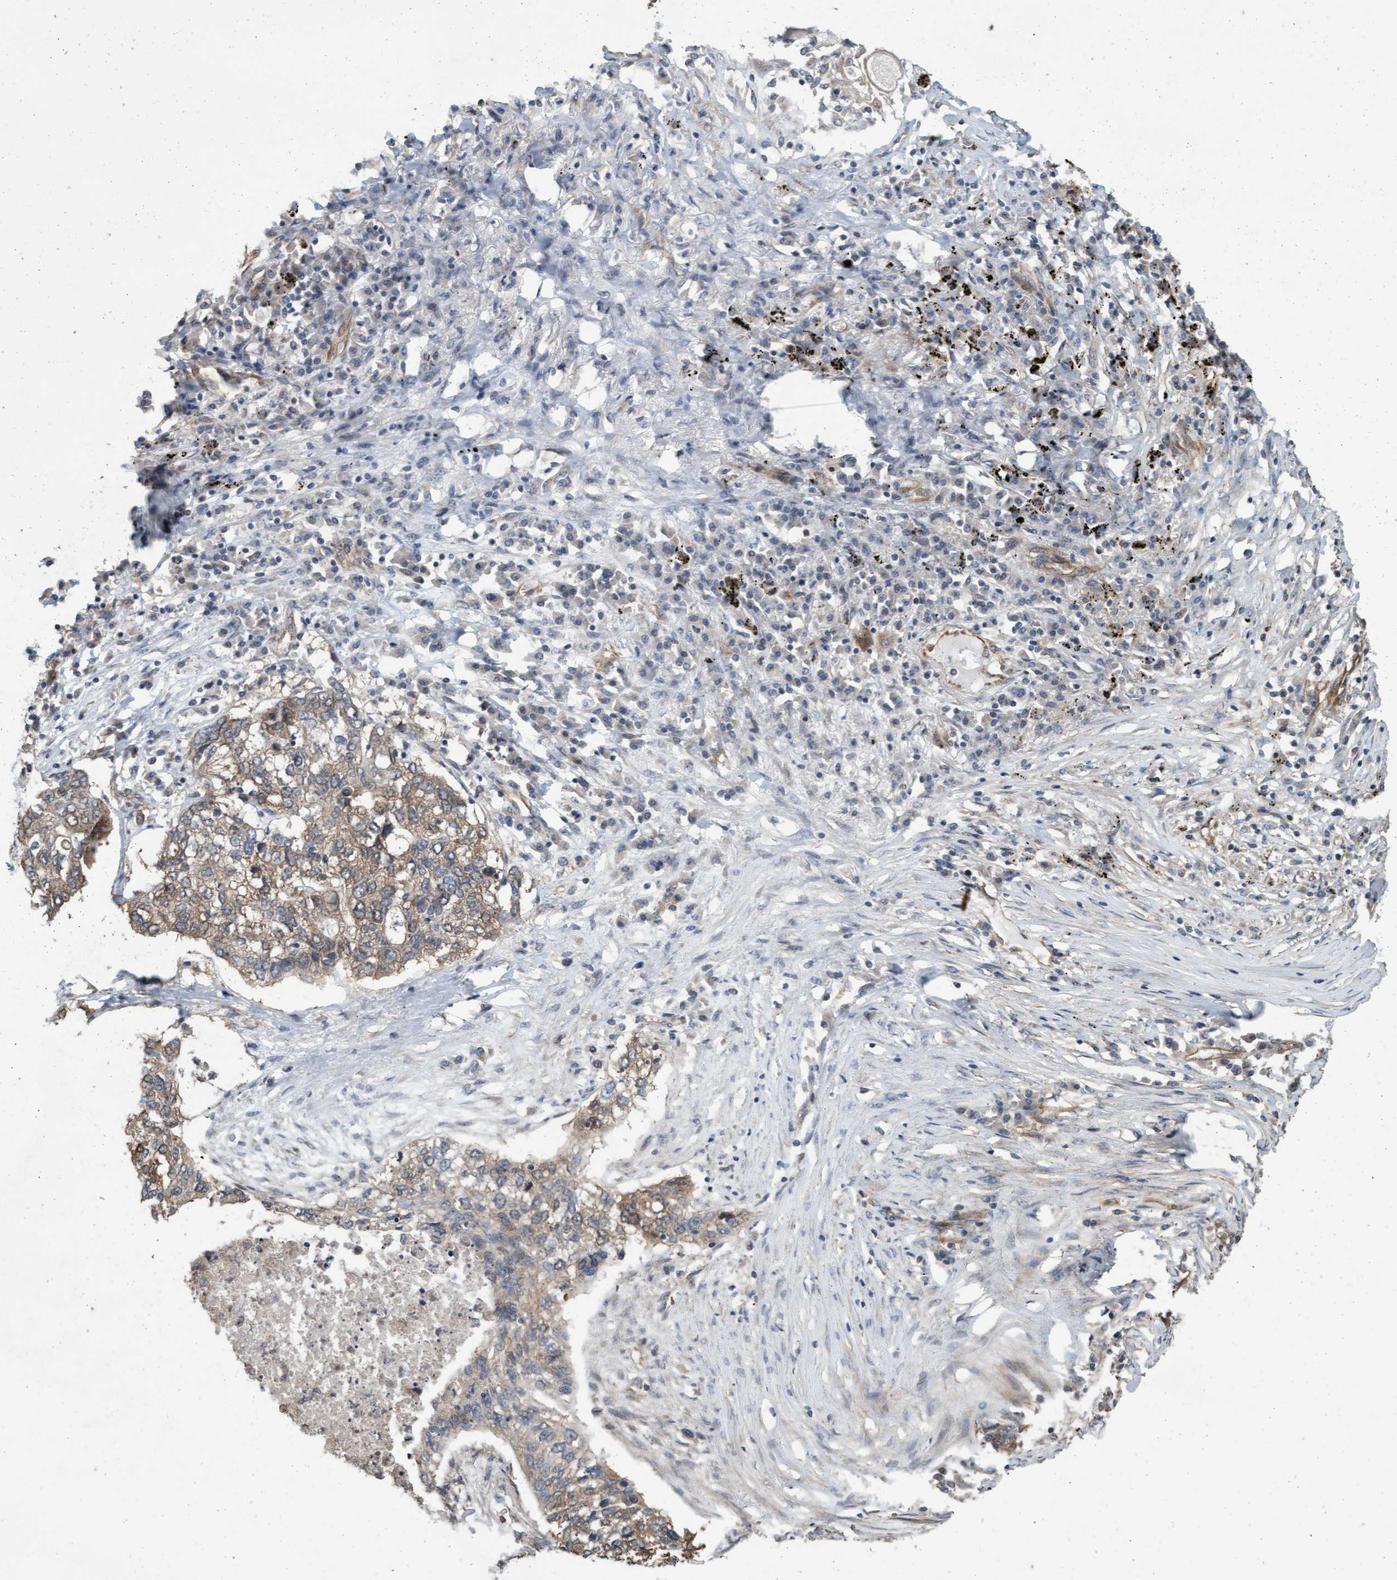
{"staining": {"intensity": "weak", "quantity": ">75%", "location": "cytoplasmic/membranous"}, "tissue": "lung cancer", "cell_type": "Tumor cells", "image_type": "cancer", "snomed": [{"axis": "morphology", "description": "Squamous cell carcinoma, NOS"}, {"axis": "topography", "description": "Lung"}], "caption": "Immunohistochemistry histopathology image of human lung cancer stained for a protein (brown), which demonstrates low levels of weak cytoplasmic/membranous positivity in about >75% of tumor cells.", "gene": "CDC42EP4", "patient": {"sex": "female", "age": 63}}